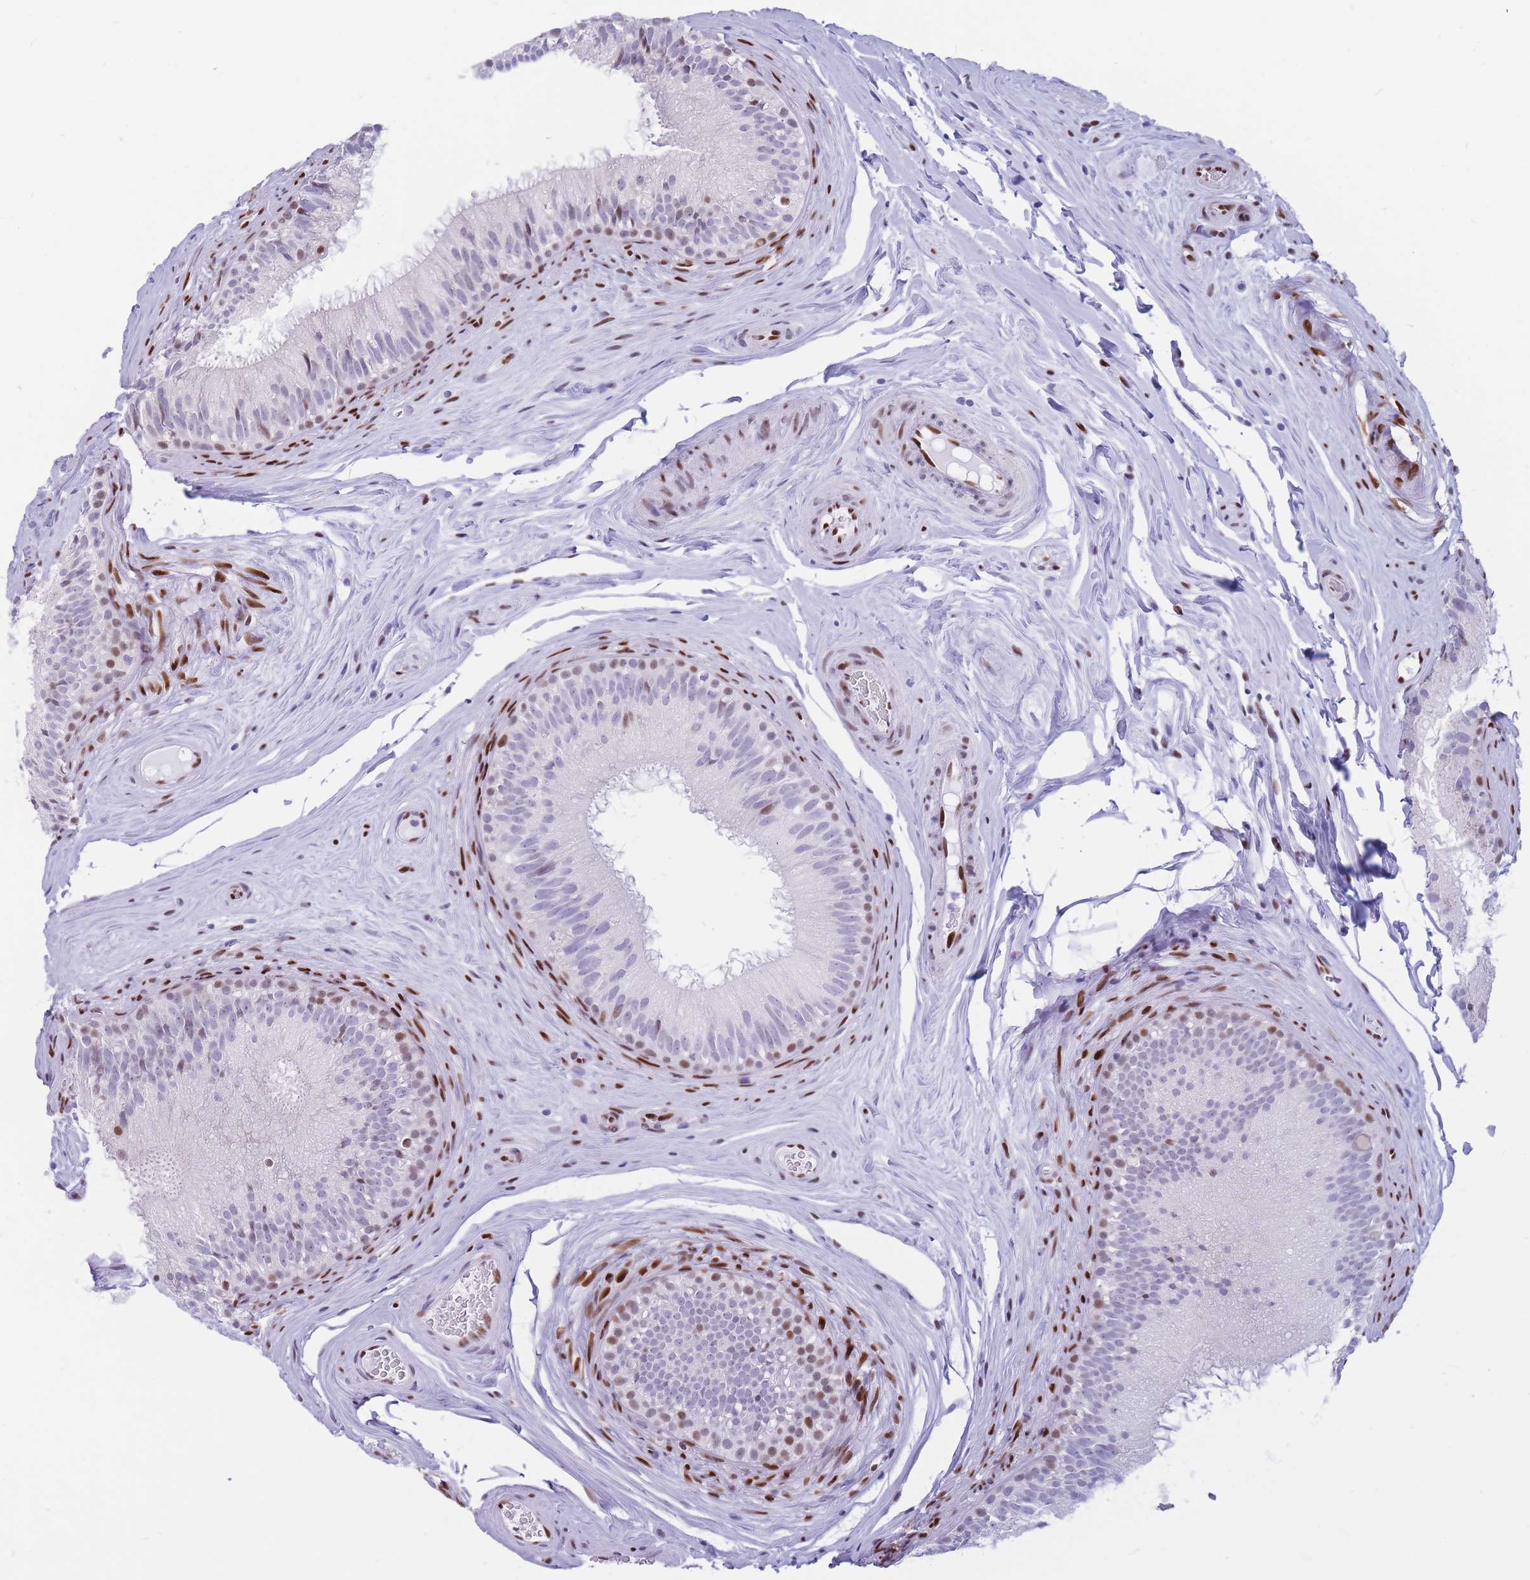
{"staining": {"intensity": "moderate", "quantity": "<25%", "location": "nuclear"}, "tissue": "epididymis", "cell_type": "Glandular cells", "image_type": "normal", "snomed": [{"axis": "morphology", "description": "Normal tissue, NOS"}, {"axis": "topography", "description": "Epididymis"}], "caption": "Glandular cells display moderate nuclear staining in approximately <25% of cells in benign epididymis.", "gene": "NASP", "patient": {"sex": "male", "age": 34}}